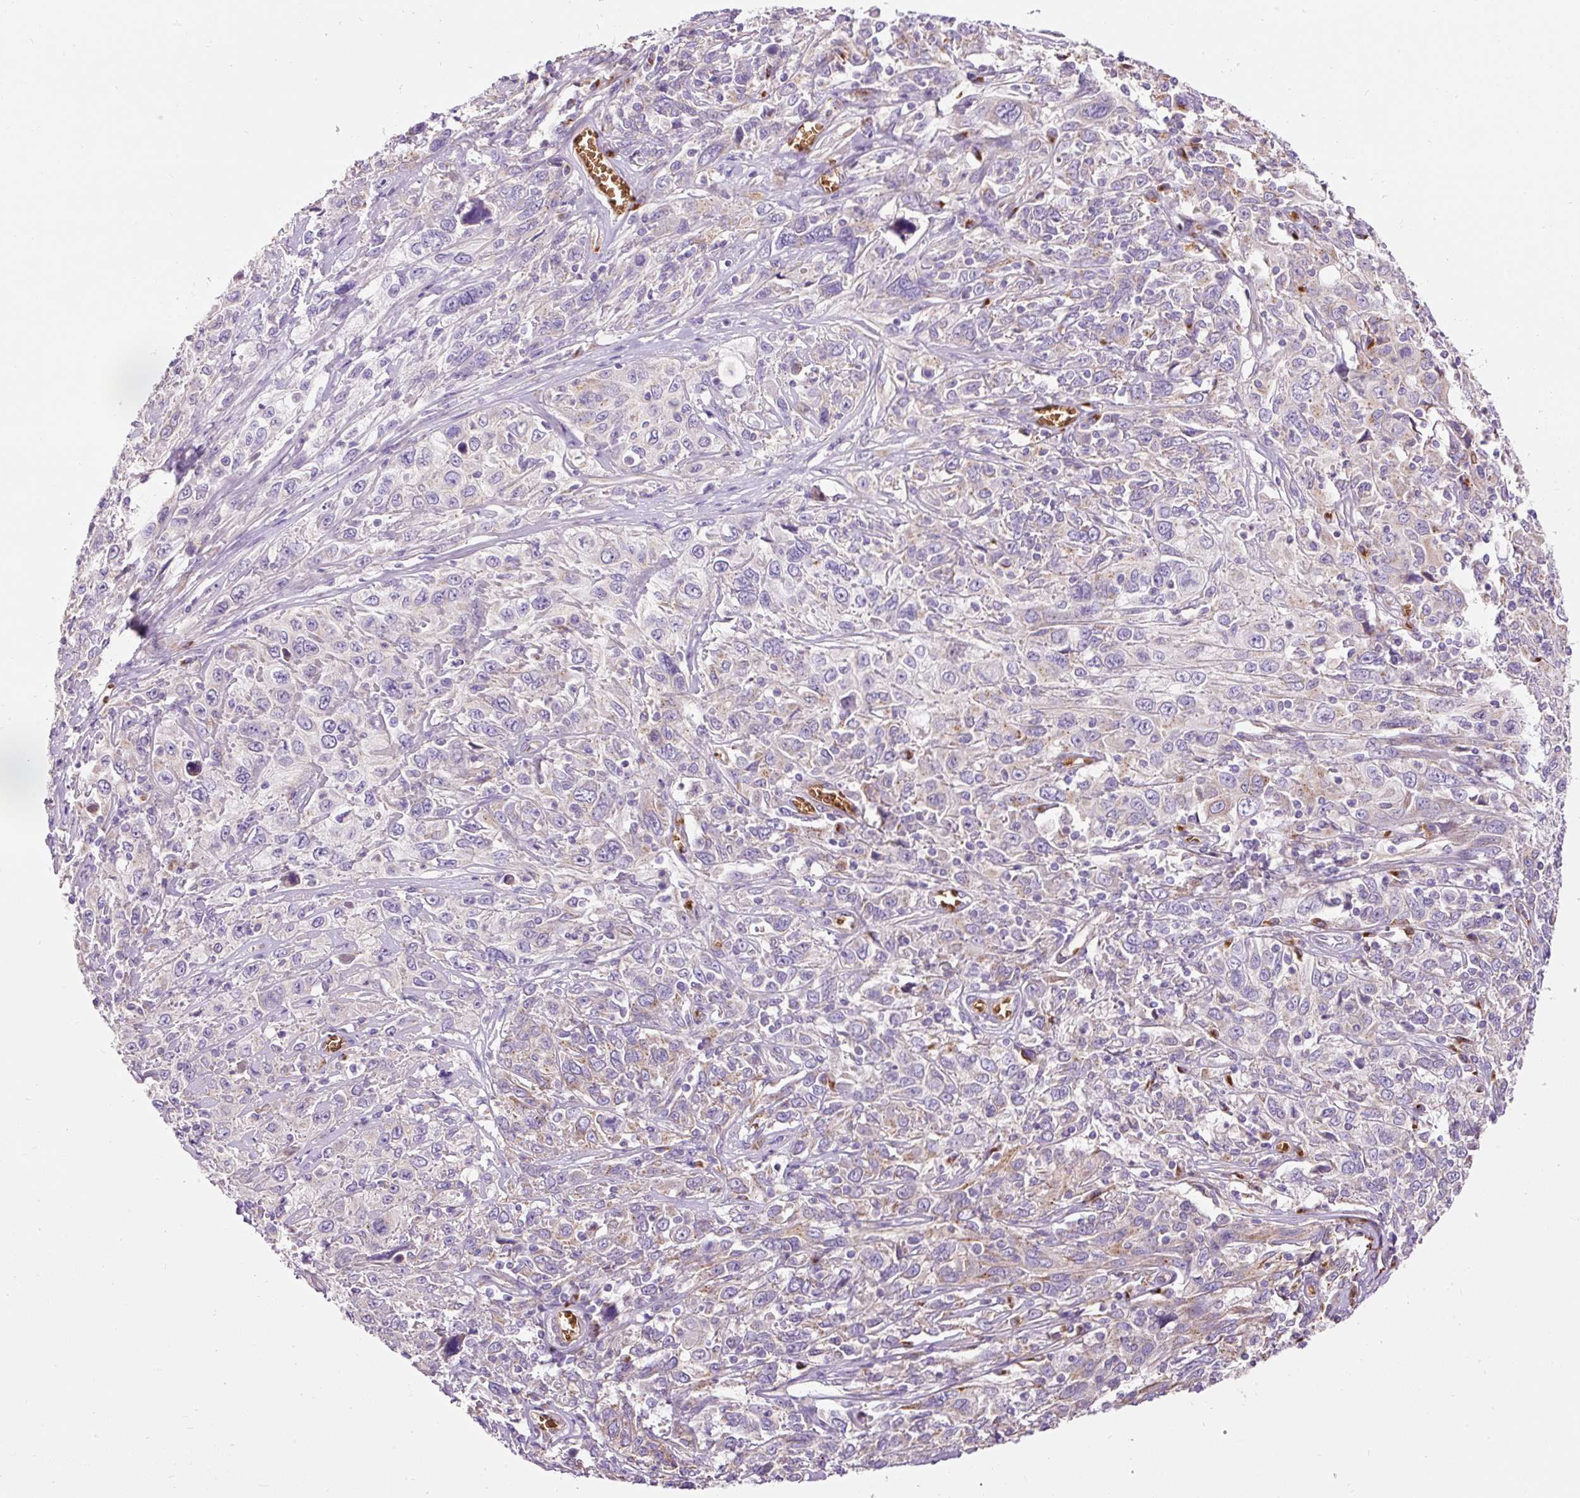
{"staining": {"intensity": "weak", "quantity": "<25%", "location": "cytoplasmic/membranous"}, "tissue": "cervical cancer", "cell_type": "Tumor cells", "image_type": "cancer", "snomed": [{"axis": "morphology", "description": "Squamous cell carcinoma, NOS"}, {"axis": "topography", "description": "Cervix"}], "caption": "Cervical squamous cell carcinoma was stained to show a protein in brown. There is no significant staining in tumor cells. Nuclei are stained in blue.", "gene": "PRRC2A", "patient": {"sex": "female", "age": 46}}